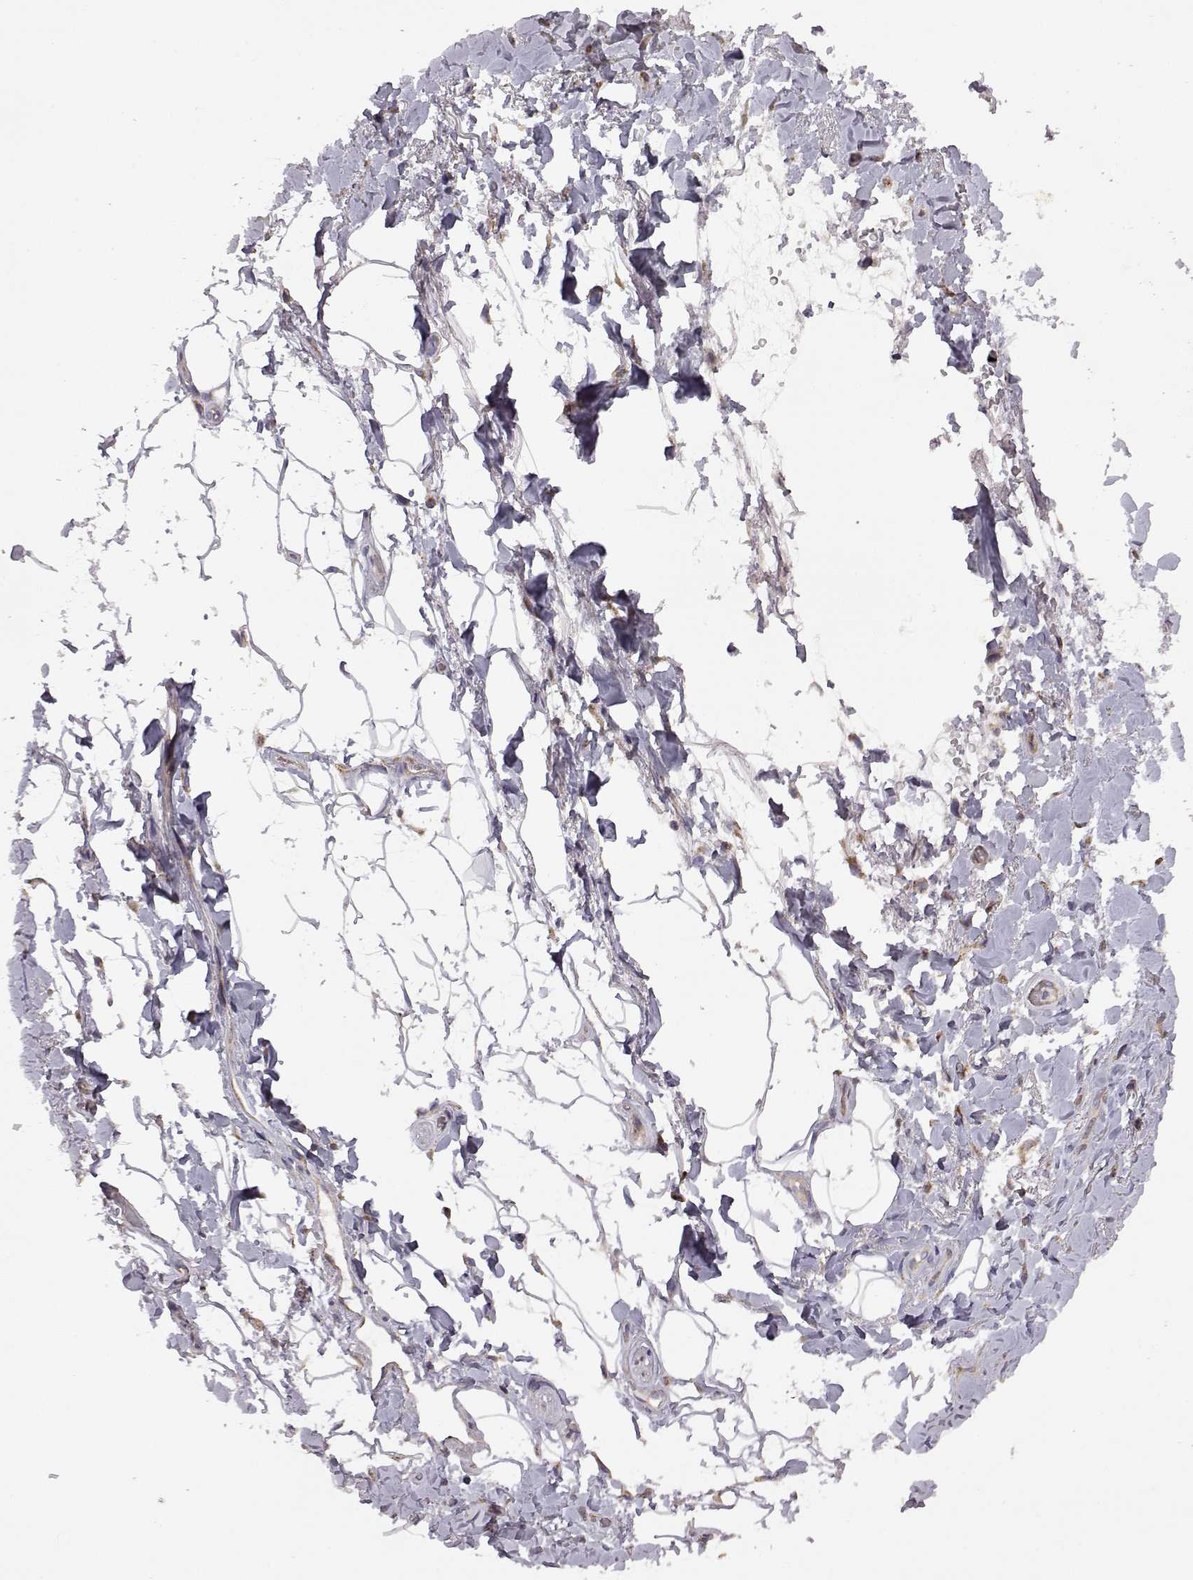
{"staining": {"intensity": "negative", "quantity": "none", "location": "none"}, "tissue": "adipose tissue", "cell_type": "Adipocytes", "image_type": "normal", "snomed": [{"axis": "morphology", "description": "Normal tissue, NOS"}, {"axis": "topography", "description": "Anal"}, {"axis": "topography", "description": "Peripheral nerve tissue"}], "caption": "Adipocytes show no significant staining in unremarkable adipose tissue. Brightfield microscopy of immunohistochemistry stained with DAB (brown) and hematoxylin (blue), captured at high magnification.", "gene": "DDC", "patient": {"sex": "male", "age": 53}}